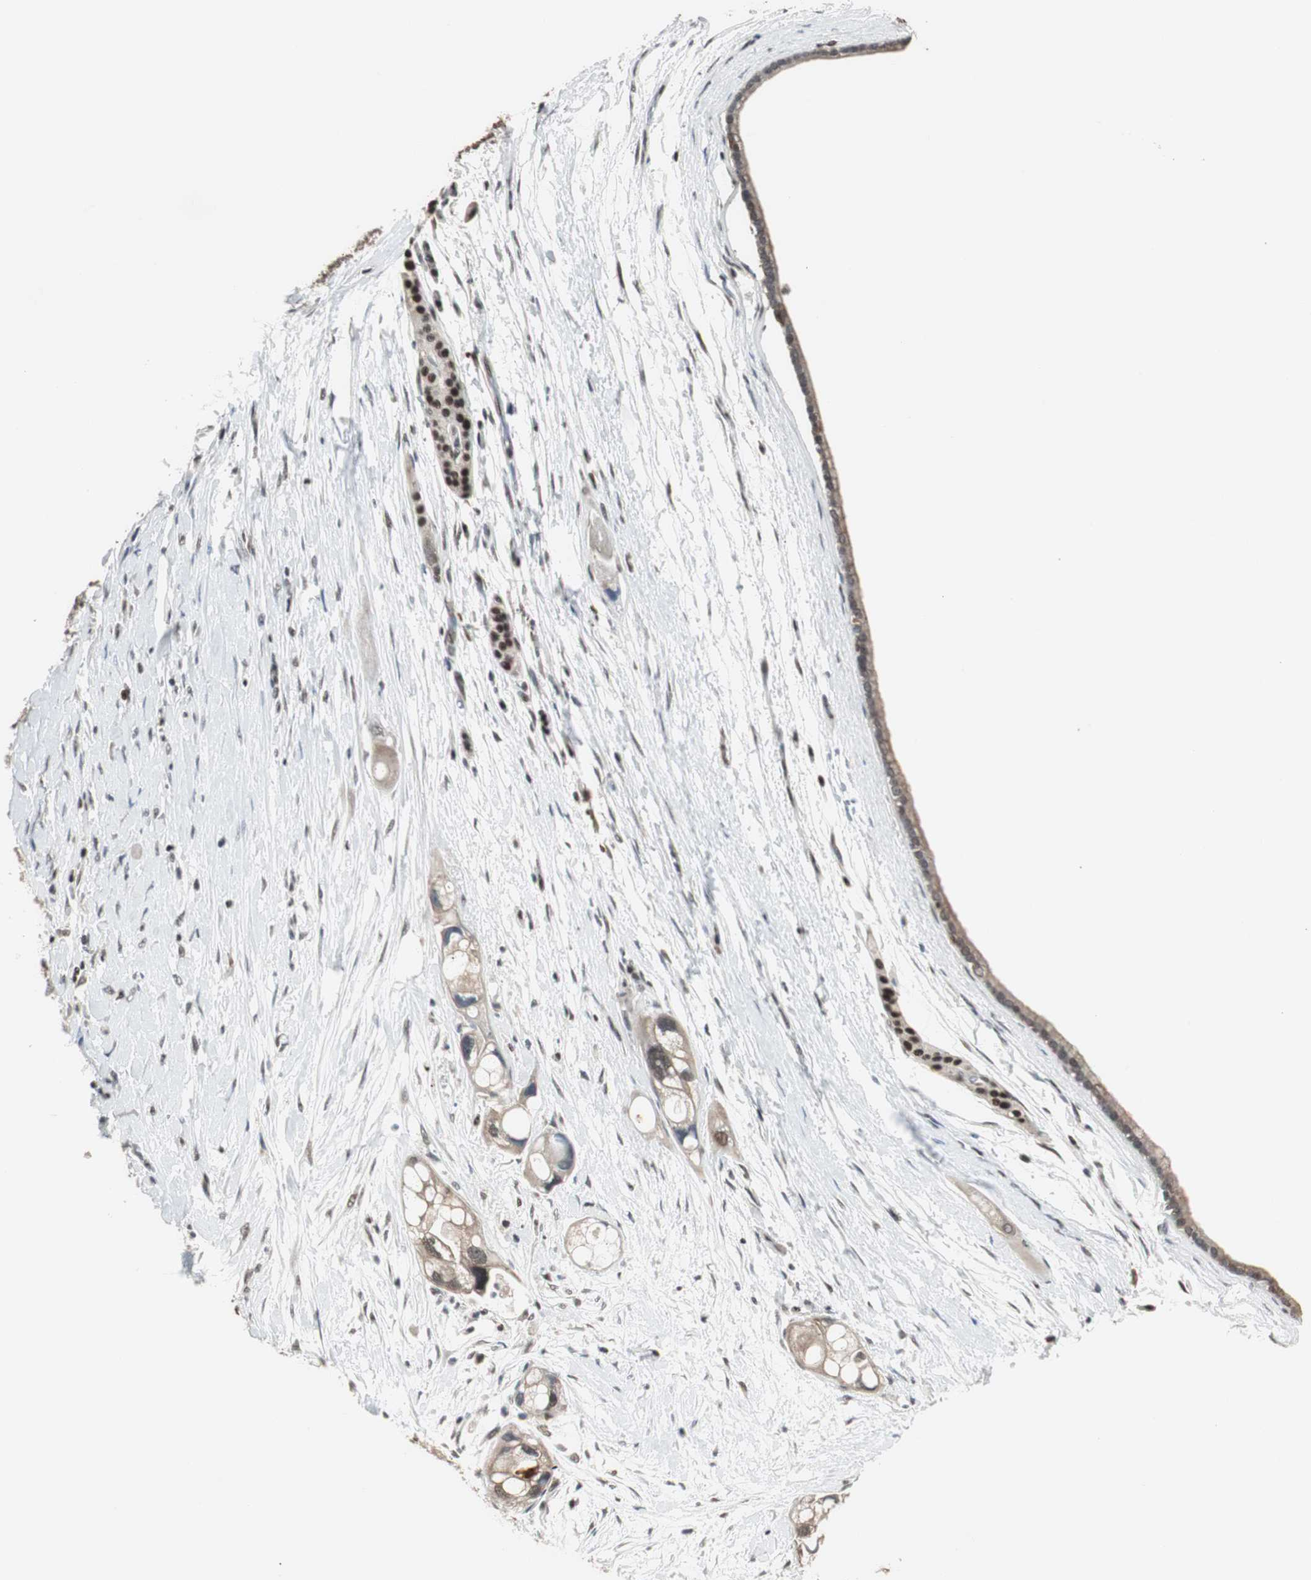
{"staining": {"intensity": "weak", "quantity": ">75%", "location": "cytoplasmic/membranous"}, "tissue": "pancreatic cancer", "cell_type": "Tumor cells", "image_type": "cancer", "snomed": [{"axis": "morphology", "description": "Adenocarcinoma, NOS"}, {"axis": "topography", "description": "Pancreas"}], "caption": "Protein analysis of adenocarcinoma (pancreatic) tissue exhibits weak cytoplasmic/membranous expression in about >75% of tumor cells.", "gene": "TERF2IP", "patient": {"sex": "female", "age": 77}}